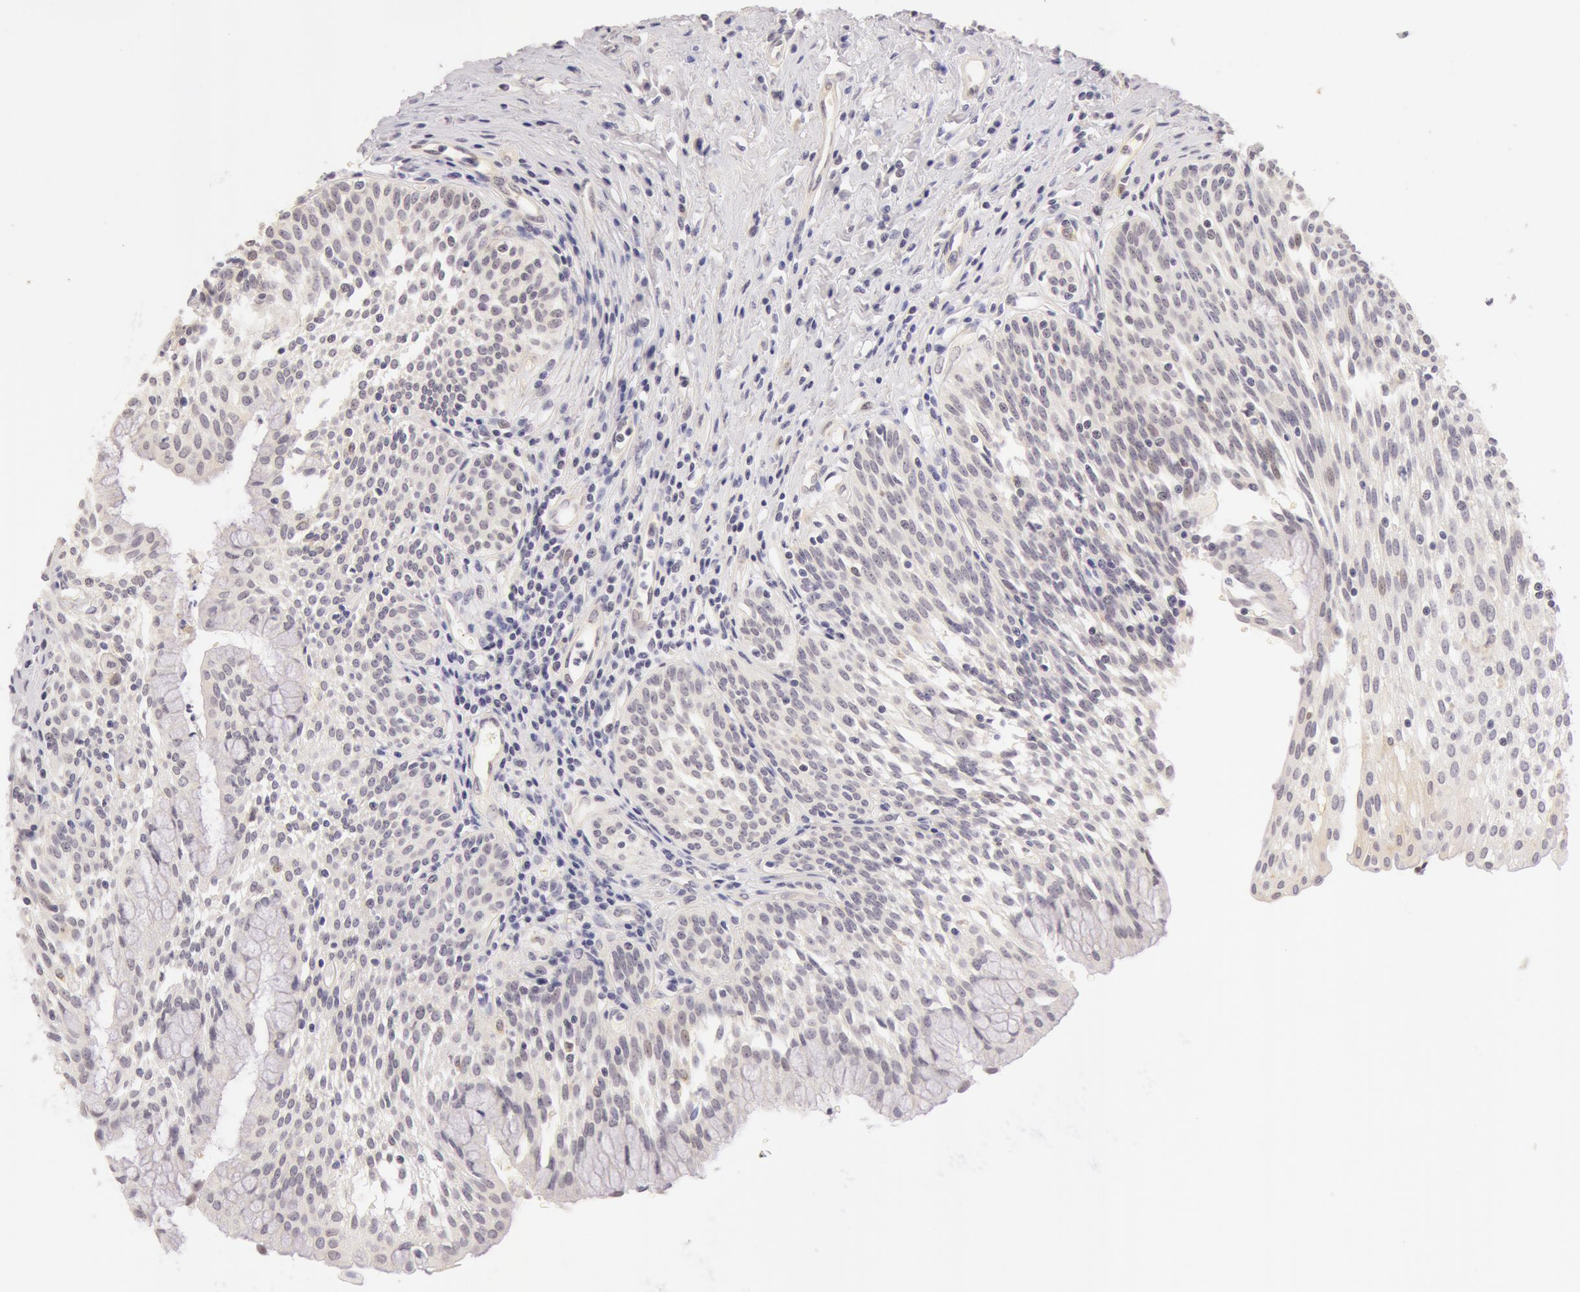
{"staining": {"intensity": "weak", "quantity": "<25%", "location": "nuclear"}, "tissue": "urinary bladder", "cell_type": "Urothelial cells", "image_type": "normal", "snomed": [{"axis": "morphology", "description": "Normal tissue, NOS"}, {"axis": "topography", "description": "Urinary bladder"}], "caption": "Immunohistochemical staining of unremarkable human urinary bladder exhibits no significant positivity in urothelial cells. Brightfield microscopy of IHC stained with DAB (brown) and hematoxylin (blue), captured at high magnification.", "gene": "ZNF597", "patient": {"sex": "female", "age": 39}}